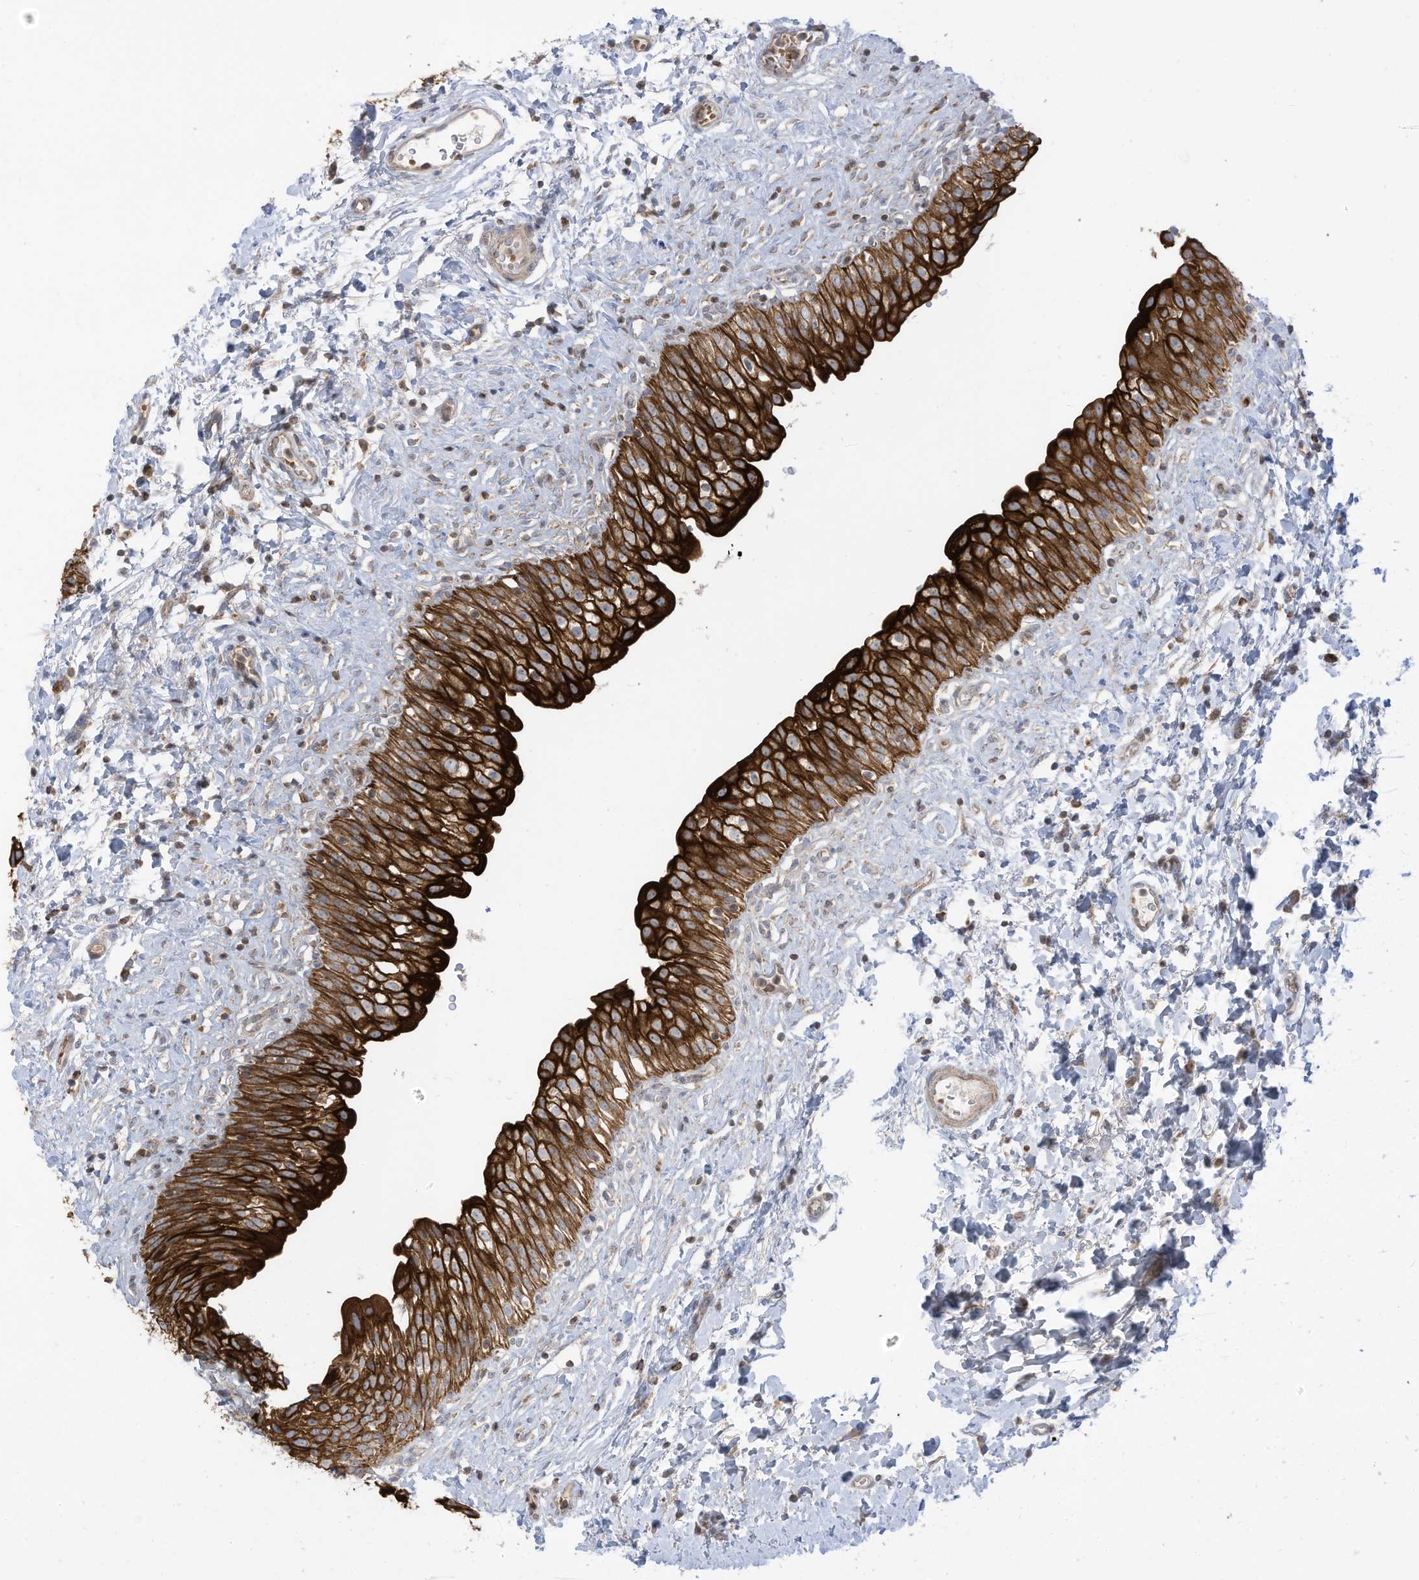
{"staining": {"intensity": "strong", "quantity": ">75%", "location": "cytoplasmic/membranous"}, "tissue": "urinary bladder", "cell_type": "Urothelial cells", "image_type": "normal", "snomed": [{"axis": "morphology", "description": "Normal tissue, NOS"}, {"axis": "topography", "description": "Urinary bladder"}], "caption": "Urothelial cells exhibit high levels of strong cytoplasmic/membranous staining in approximately >75% of cells in benign urinary bladder.", "gene": "CGAS", "patient": {"sex": "male", "age": 51}}